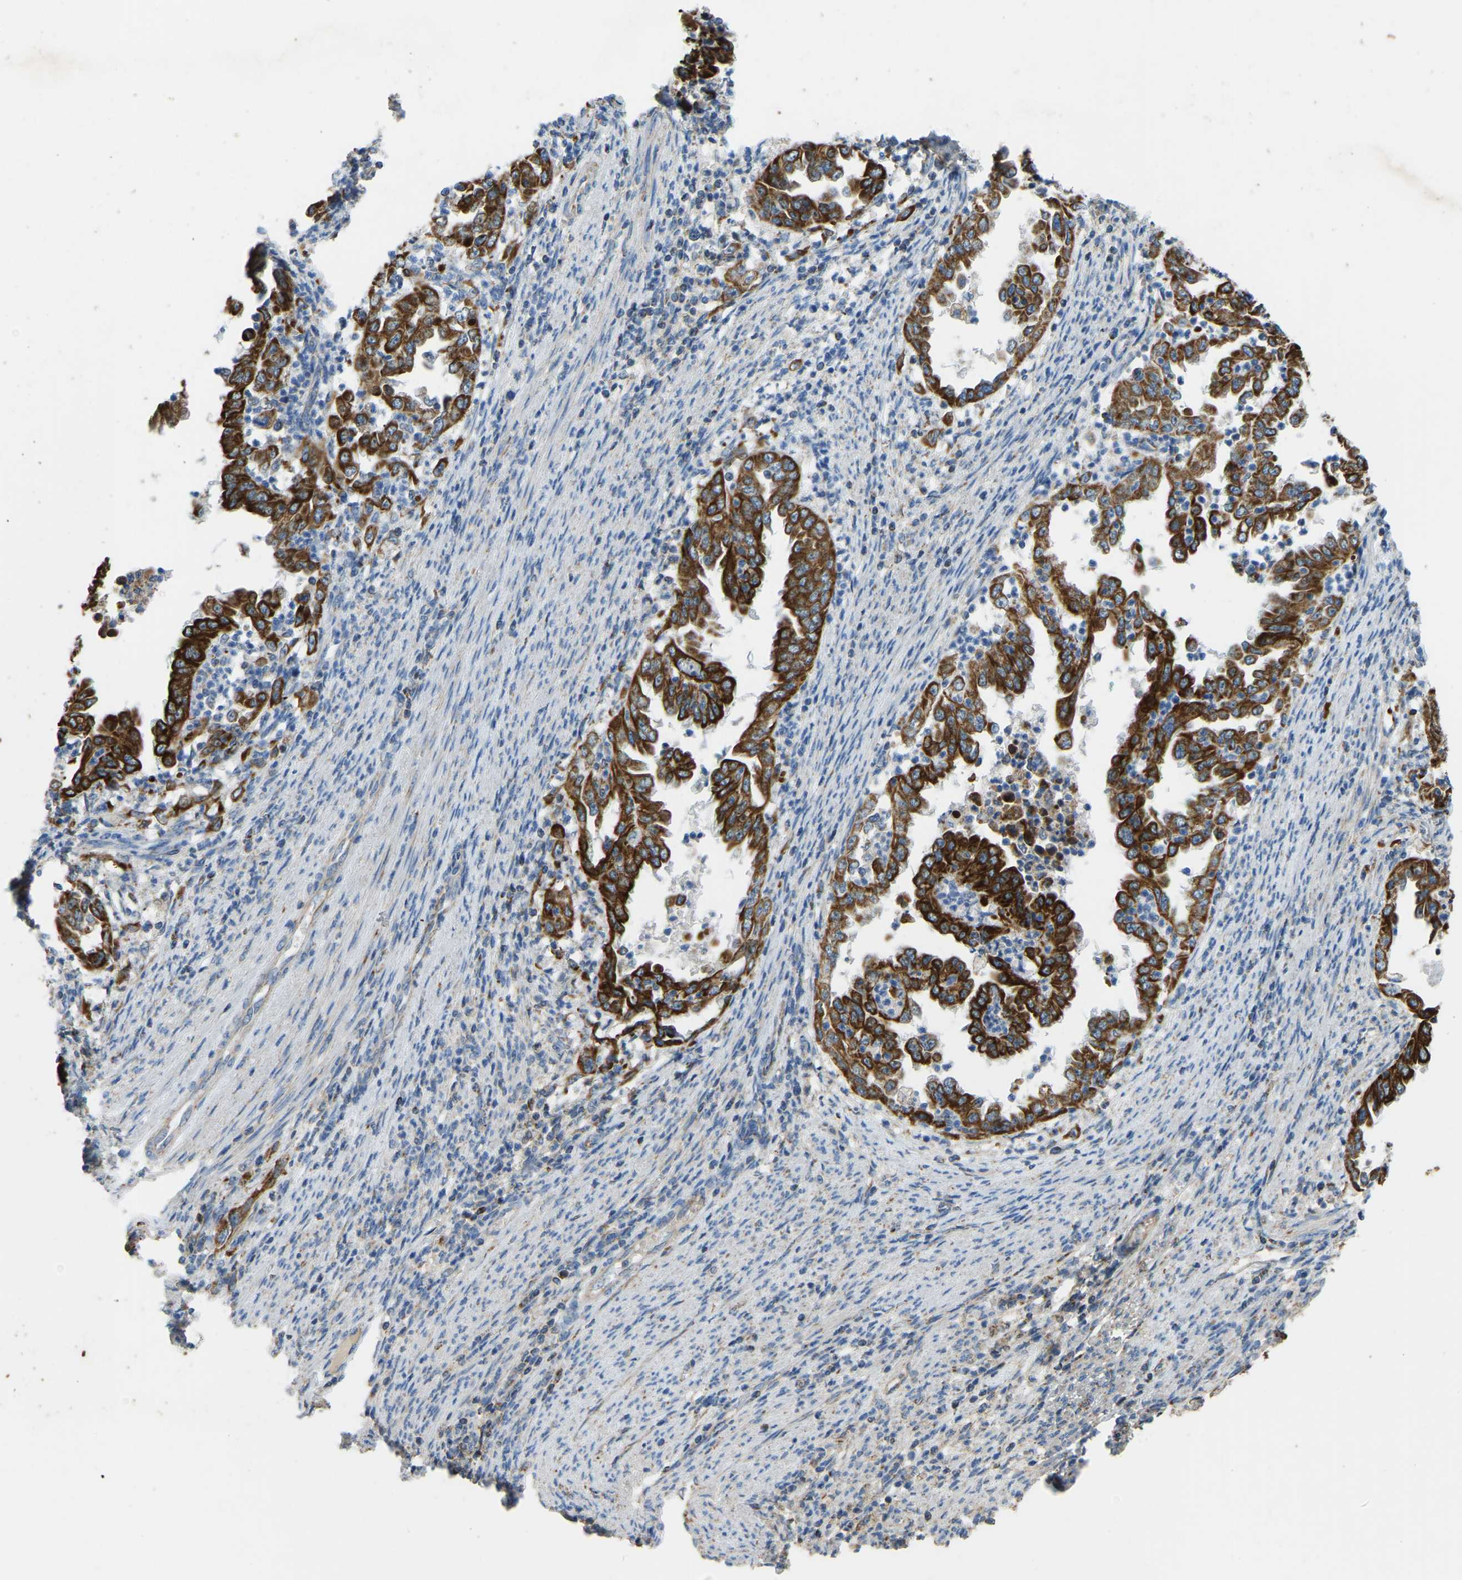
{"staining": {"intensity": "strong", "quantity": ">75%", "location": "cytoplasmic/membranous"}, "tissue": "endometrial cancer", "cell_type": "Tumor cells", "image_type": "cancer", "snomed": [{"axis": "morphology", "description": "Adenocarcinoma, NOS"}, {"axis": "topography", "description": "Endometrium"}], "caption": "IHC (DAB) staining of human endometrial cancer demonstrates strong cytoplasmic/membranous protein expression in about >75% of tumor cells.", "gene": "ZNF200", "patient": {"sex": "female", "age": 85}}